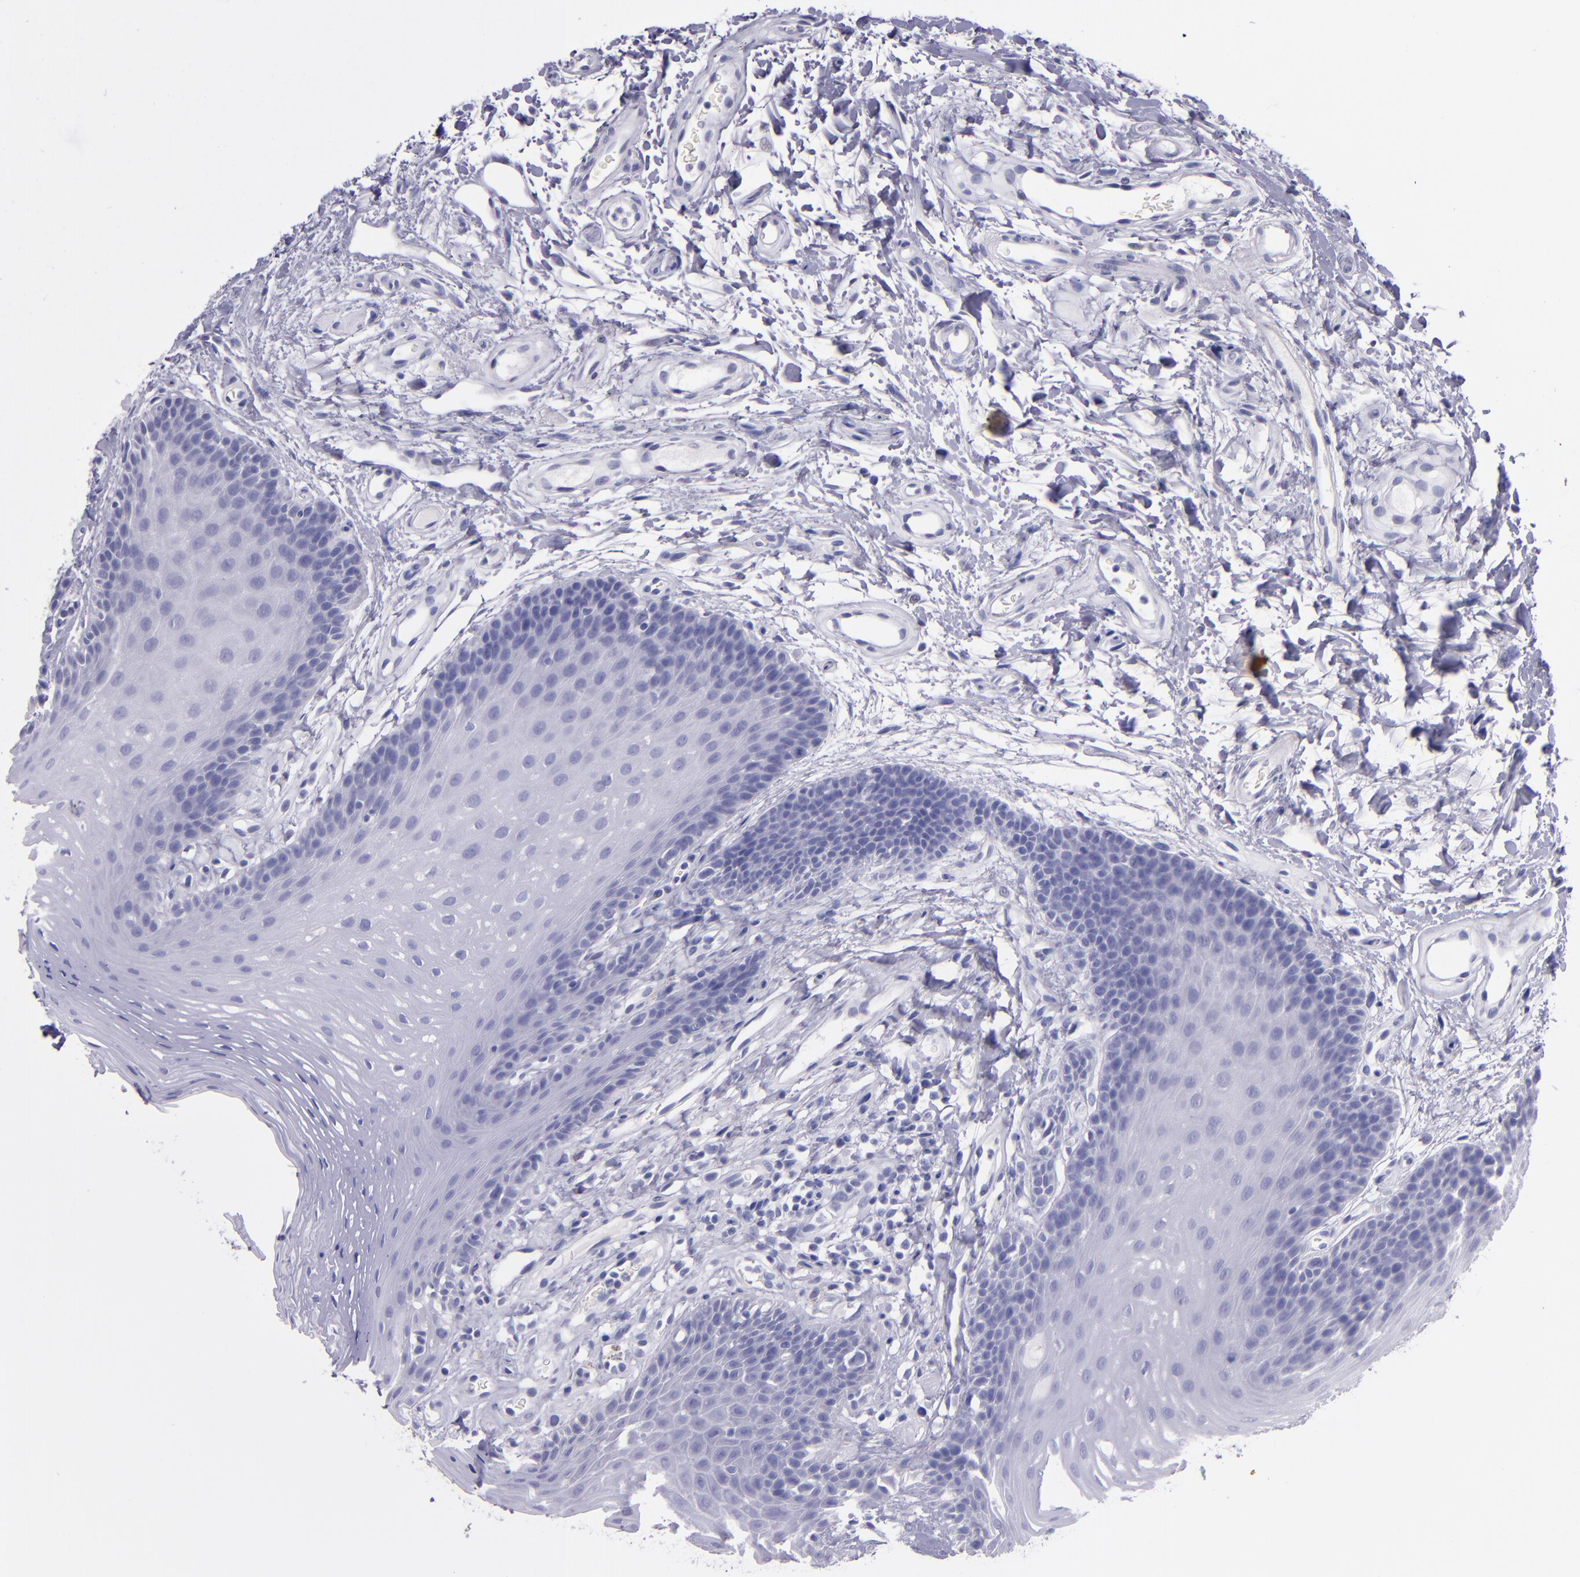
{"staining": {"intensity": "negative", "quantity": "none", "location": "none"}, "tissue": "oral mucosa", "cell_type": "Squamous epithelial cells", "image_type": "normal", "snomed": [{"axis": "morphology", "description": "Normal tissue, NOS"}, {"axis": "topography", "description": "Oral tissue"}], "caption": "A histopathology image of oral mucosa stained for a protein shows no brown staining in squamous epithelial cells. (Immunohistochemistry (ihc), brightfield microscopy, high magnification).", "gene": "TNNT3", "patient": {"sex": "male", "age": 62}}